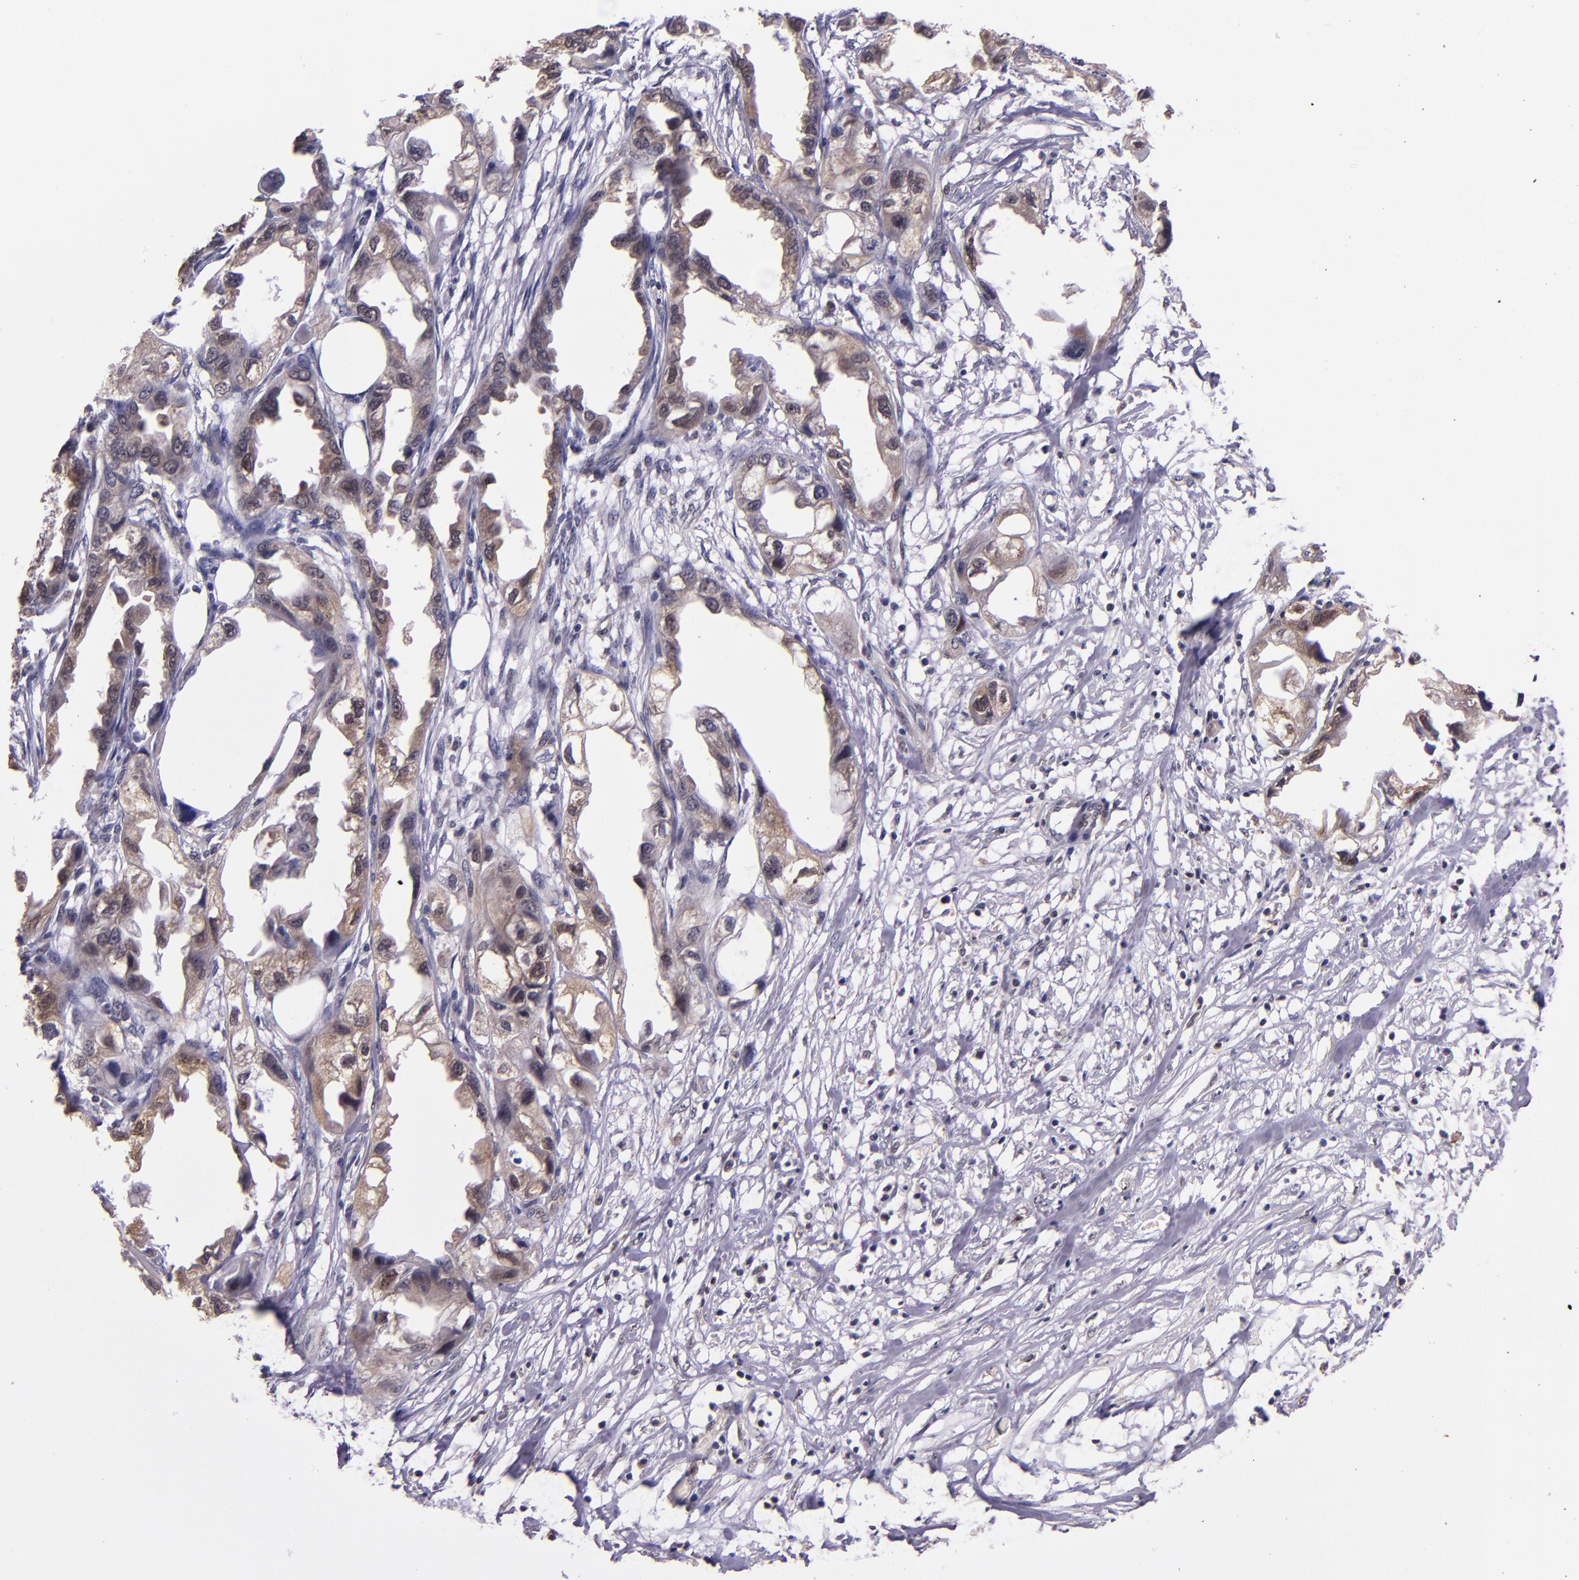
{"staining": {"intensity": "weak", "quantity": ">75%", "location": "cytoplasmic/membranous,nuclear"}, "tissue": "endometrial cancer", "cell_type": "Tumor cells", "image_type": "cancer", "snomed": [{"axis": "morphology", "description": "Adenocarcinoma, NOS"}, {"axis": "topography", "description": "Endometrium"}], "caption": "The immunohistochemical stain shows weak cytoplasmic/membranous and nuclear positivity in tumor cells of endometrial adenocarcinoma tissue.", "gene": "STAT6", "patient": {"sex": "female", "age": 67}}